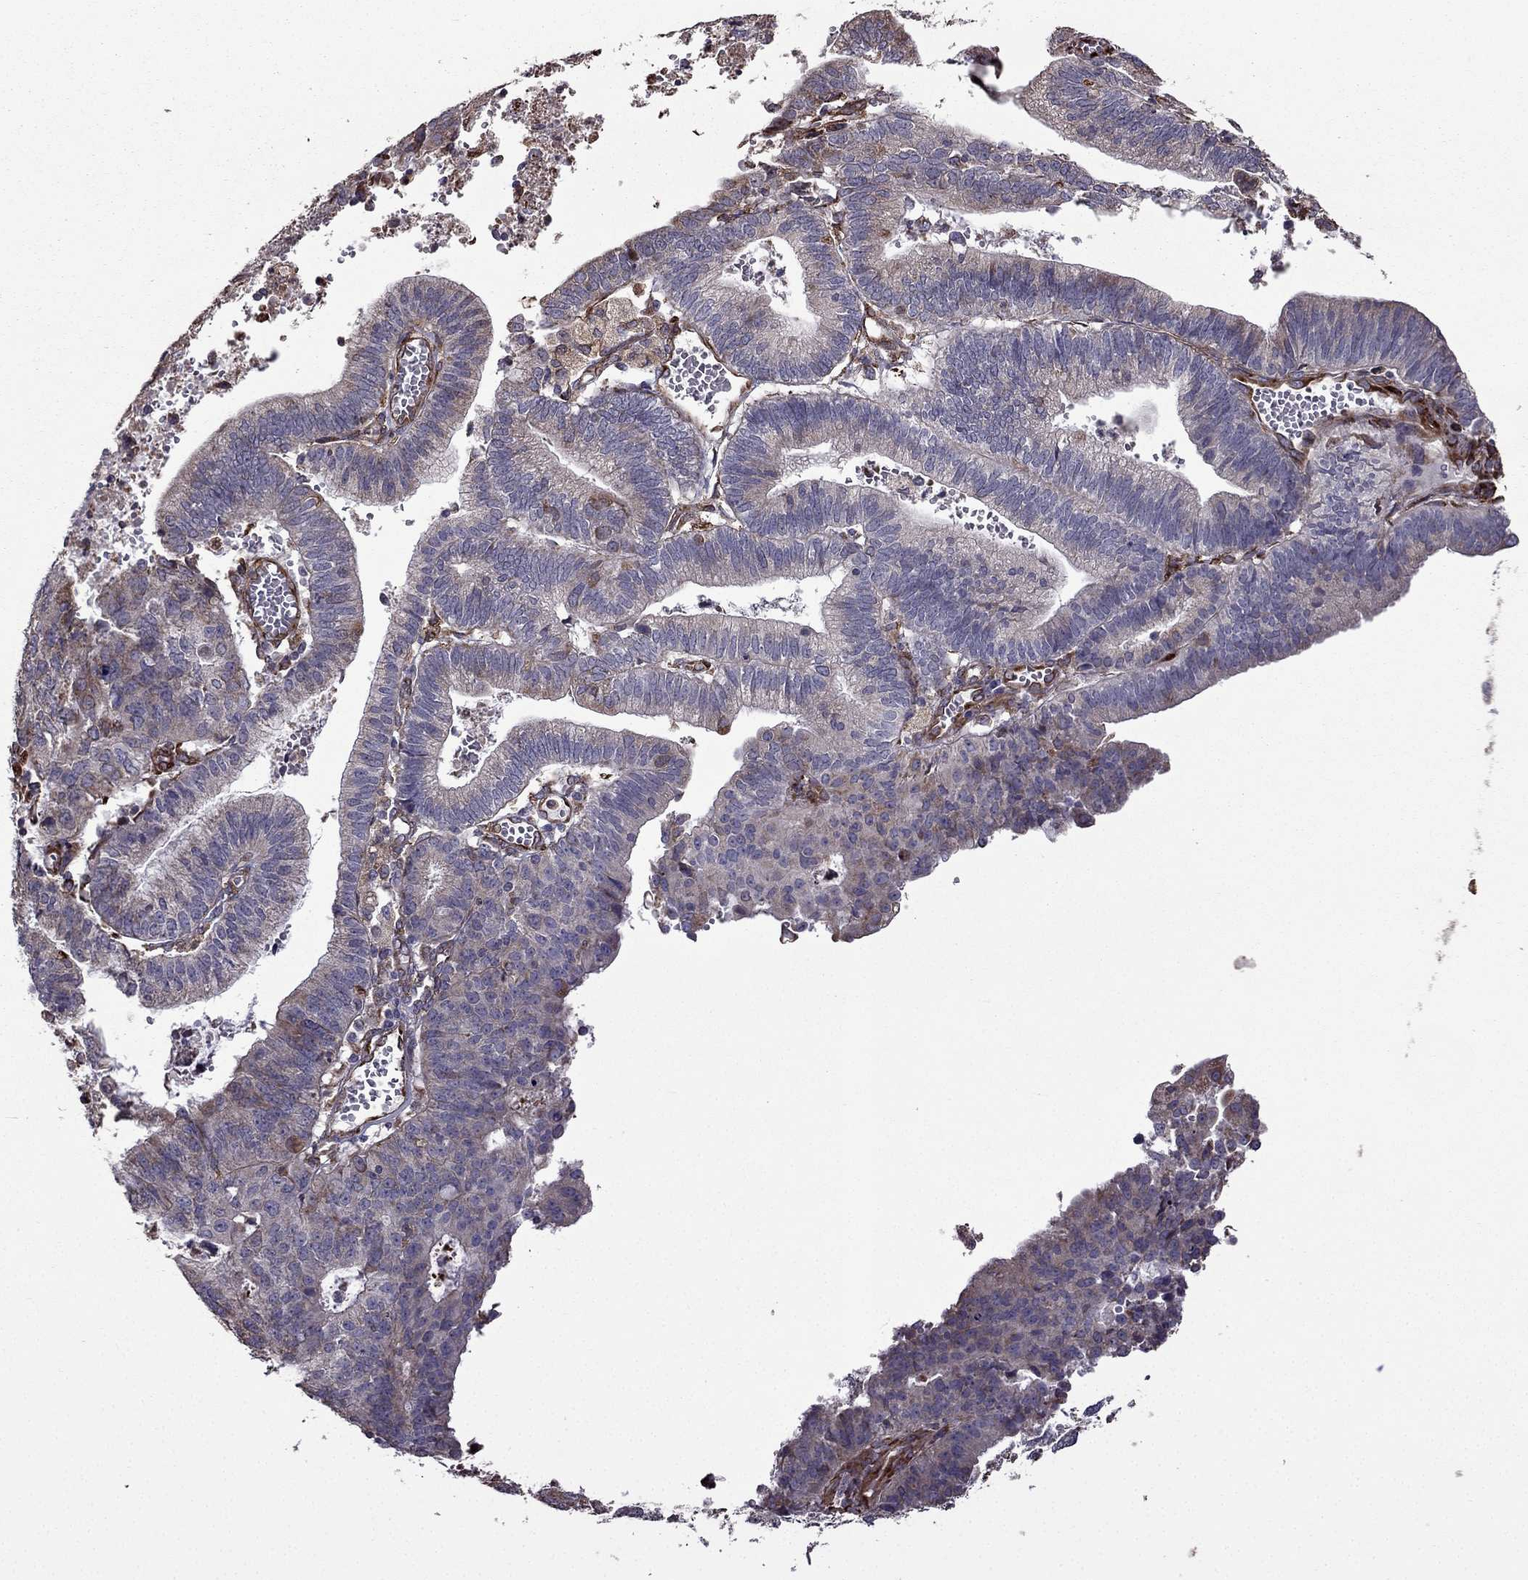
{"staining": {"intensity": "moderate", "quantity": "<25%", "location": "cytoplasmic/membranous"}, "tissue": "endometrial cancer", "cell_type": "Tumor cells", "image_type": "cancer", "snomed": [{"axis": "morphology", "description": "Adenocarcinoma, NOS"}, {"axis": "topography", "description": "Endometrium"}], "caption": "High-power microscopy captured an immunohistochemistry (IHC) histopathology image of endometrial cancer, revealing moderate cytoplasmic/membranous staining in approximately <25% of tumor cells.", "gene": "IKBIP", "patient": {"sex": "female", "age": 82}}